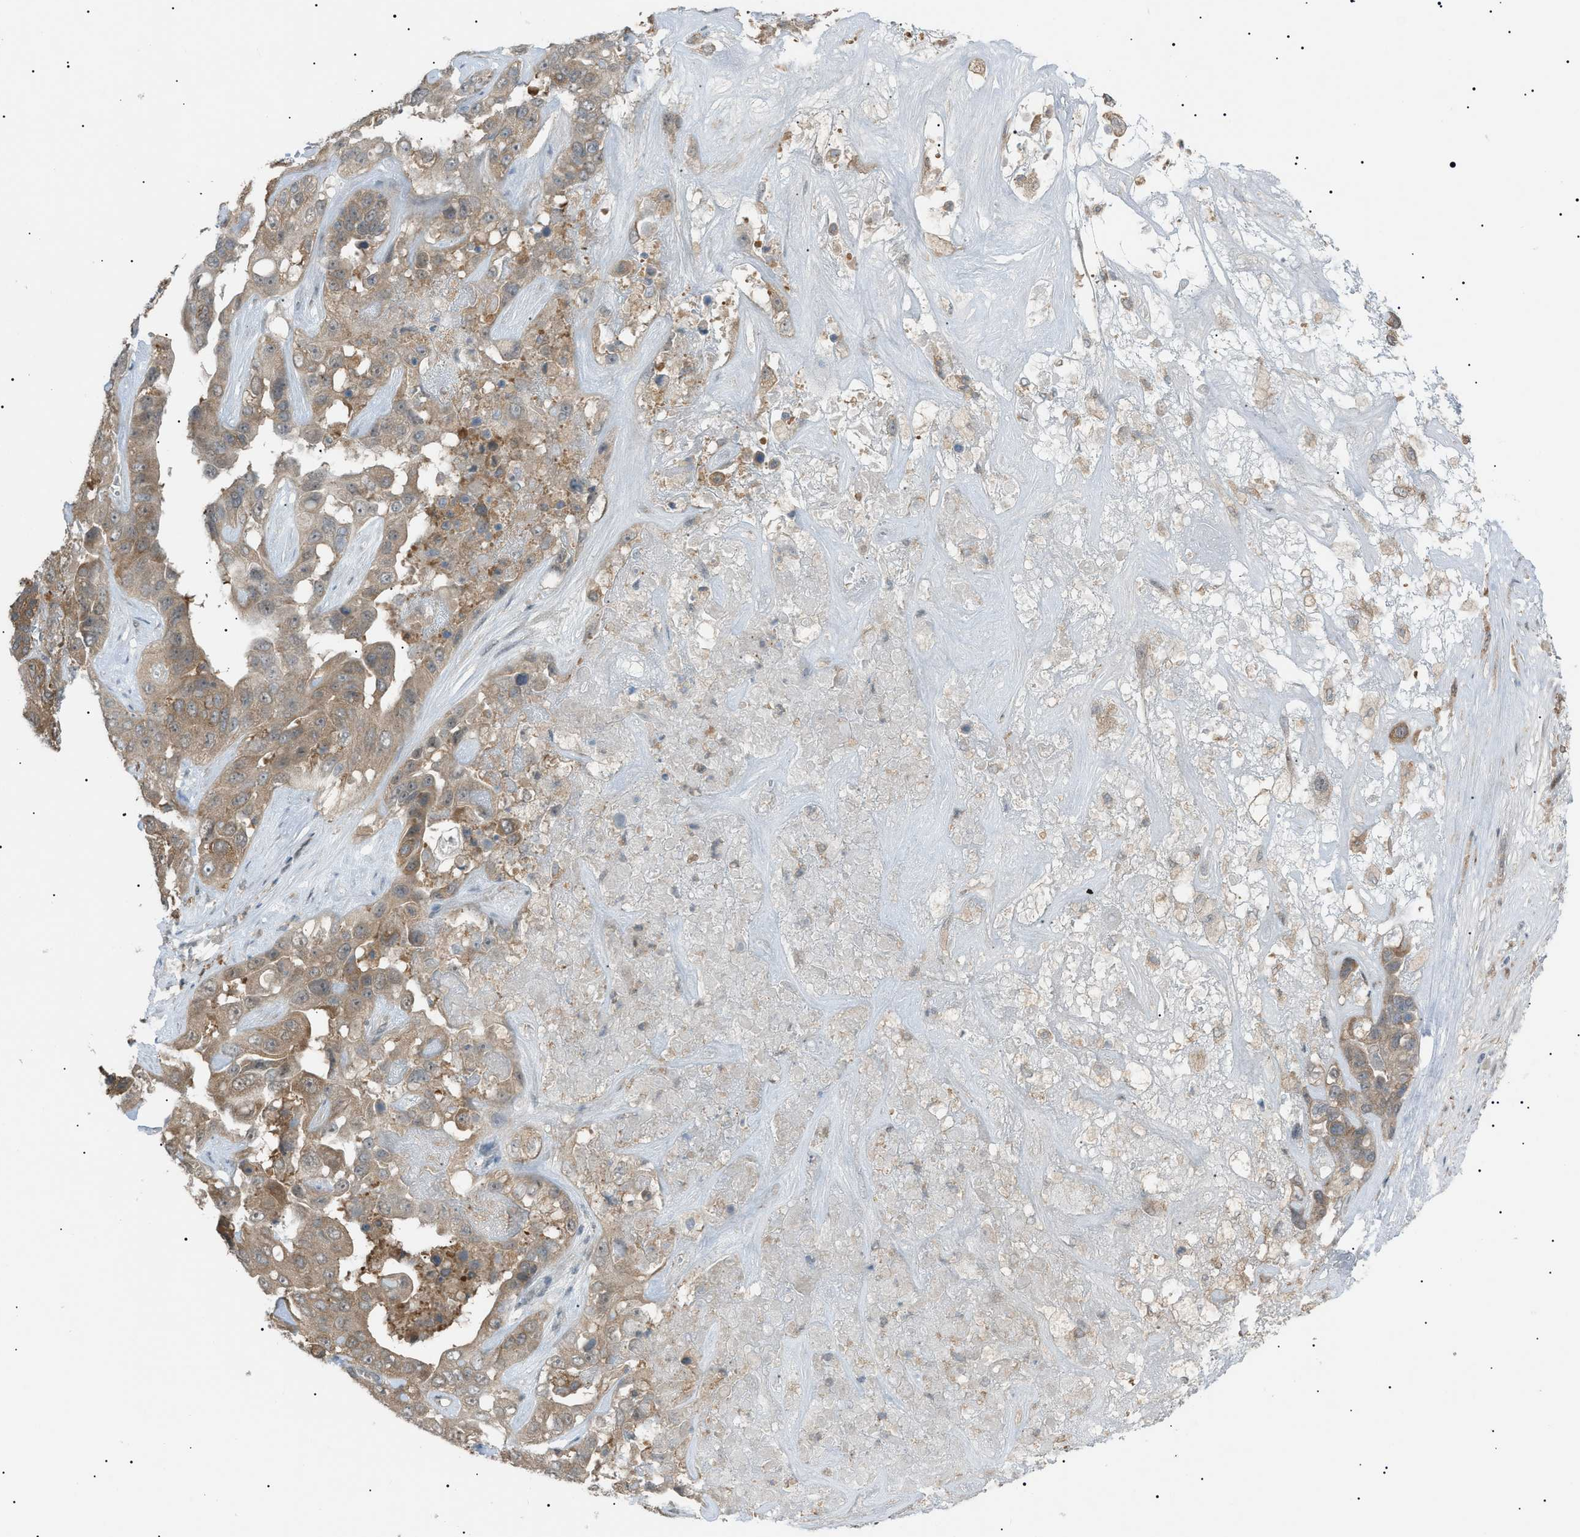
{"staining": {"intensity": "moderate", "quantity": "25%-75%", "location": "cytoplasmic/membranous"}, "tissue": "liver cancer", "cell_type": "Tumor cells", "image_type": "cancer", "snomed": [{"axis": "morphology", "description": "Cholangiocarcinoma"}, {"axis": "topography", "description": "Liver"}], "caption": "The immunohistochemical stain shows moderate cytoplasmic/membranous staining in tumor cells of liver cholangiocarcinoma tissue.", "gene": "LPIN2", "patient": {"sex": "female", "age": 52}}